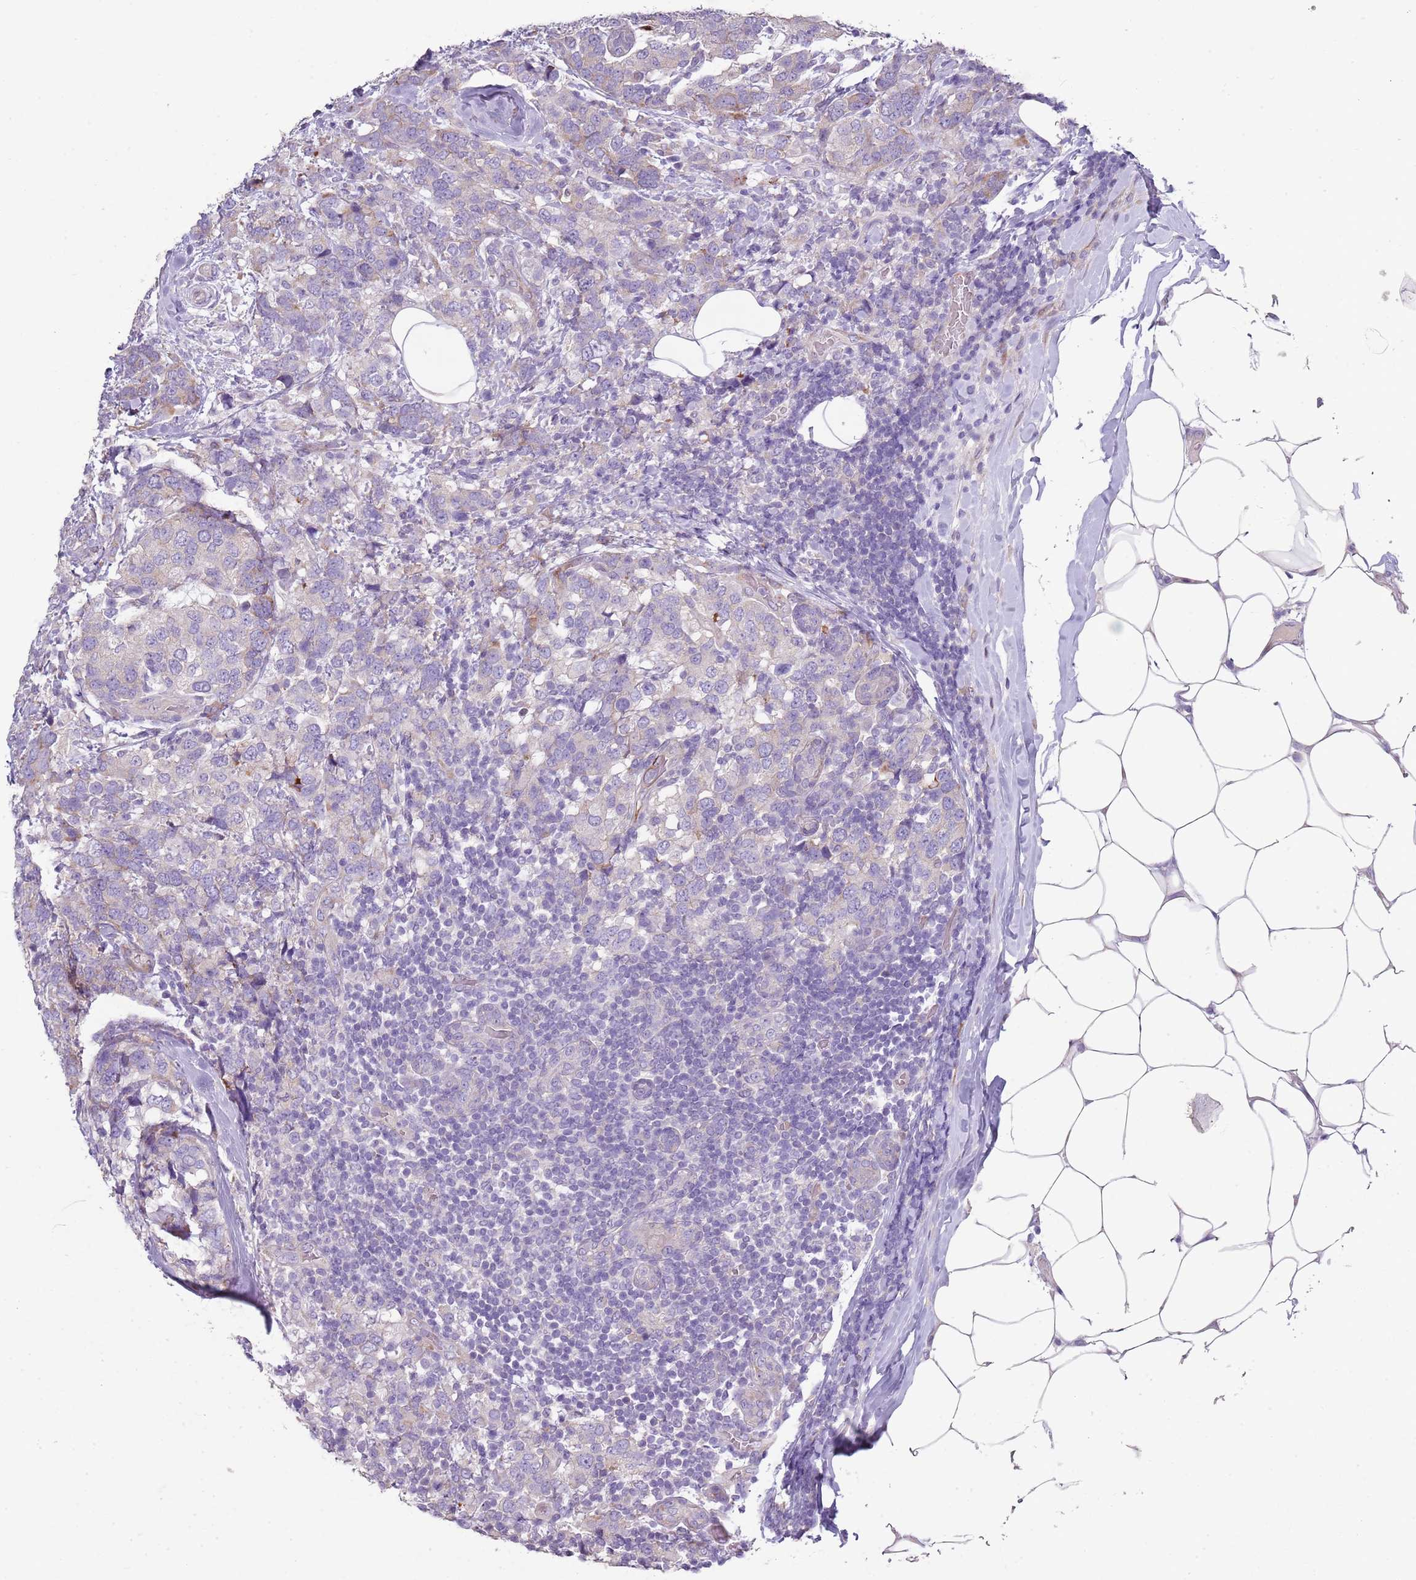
{"staining": {"intensity": "negative", "quantity": "none", "location": "none"}, "tissue": "breast cancer", "cell_type": "Tumor cells", "image_type": "cancer", "snomed": [{"axis": "morphology", "description": "Lobular carcinoma"}, {"axis": "topography", "description": "Breast"}], "caption": "DAB (3,3'-diaminobenzidine) immunohistochemical staining of human lobular carcinoma (breast) shows no significant positivity in tumor cells.", "gene": "ZNF583", "patient": {"sex": "female", "age": 59}}